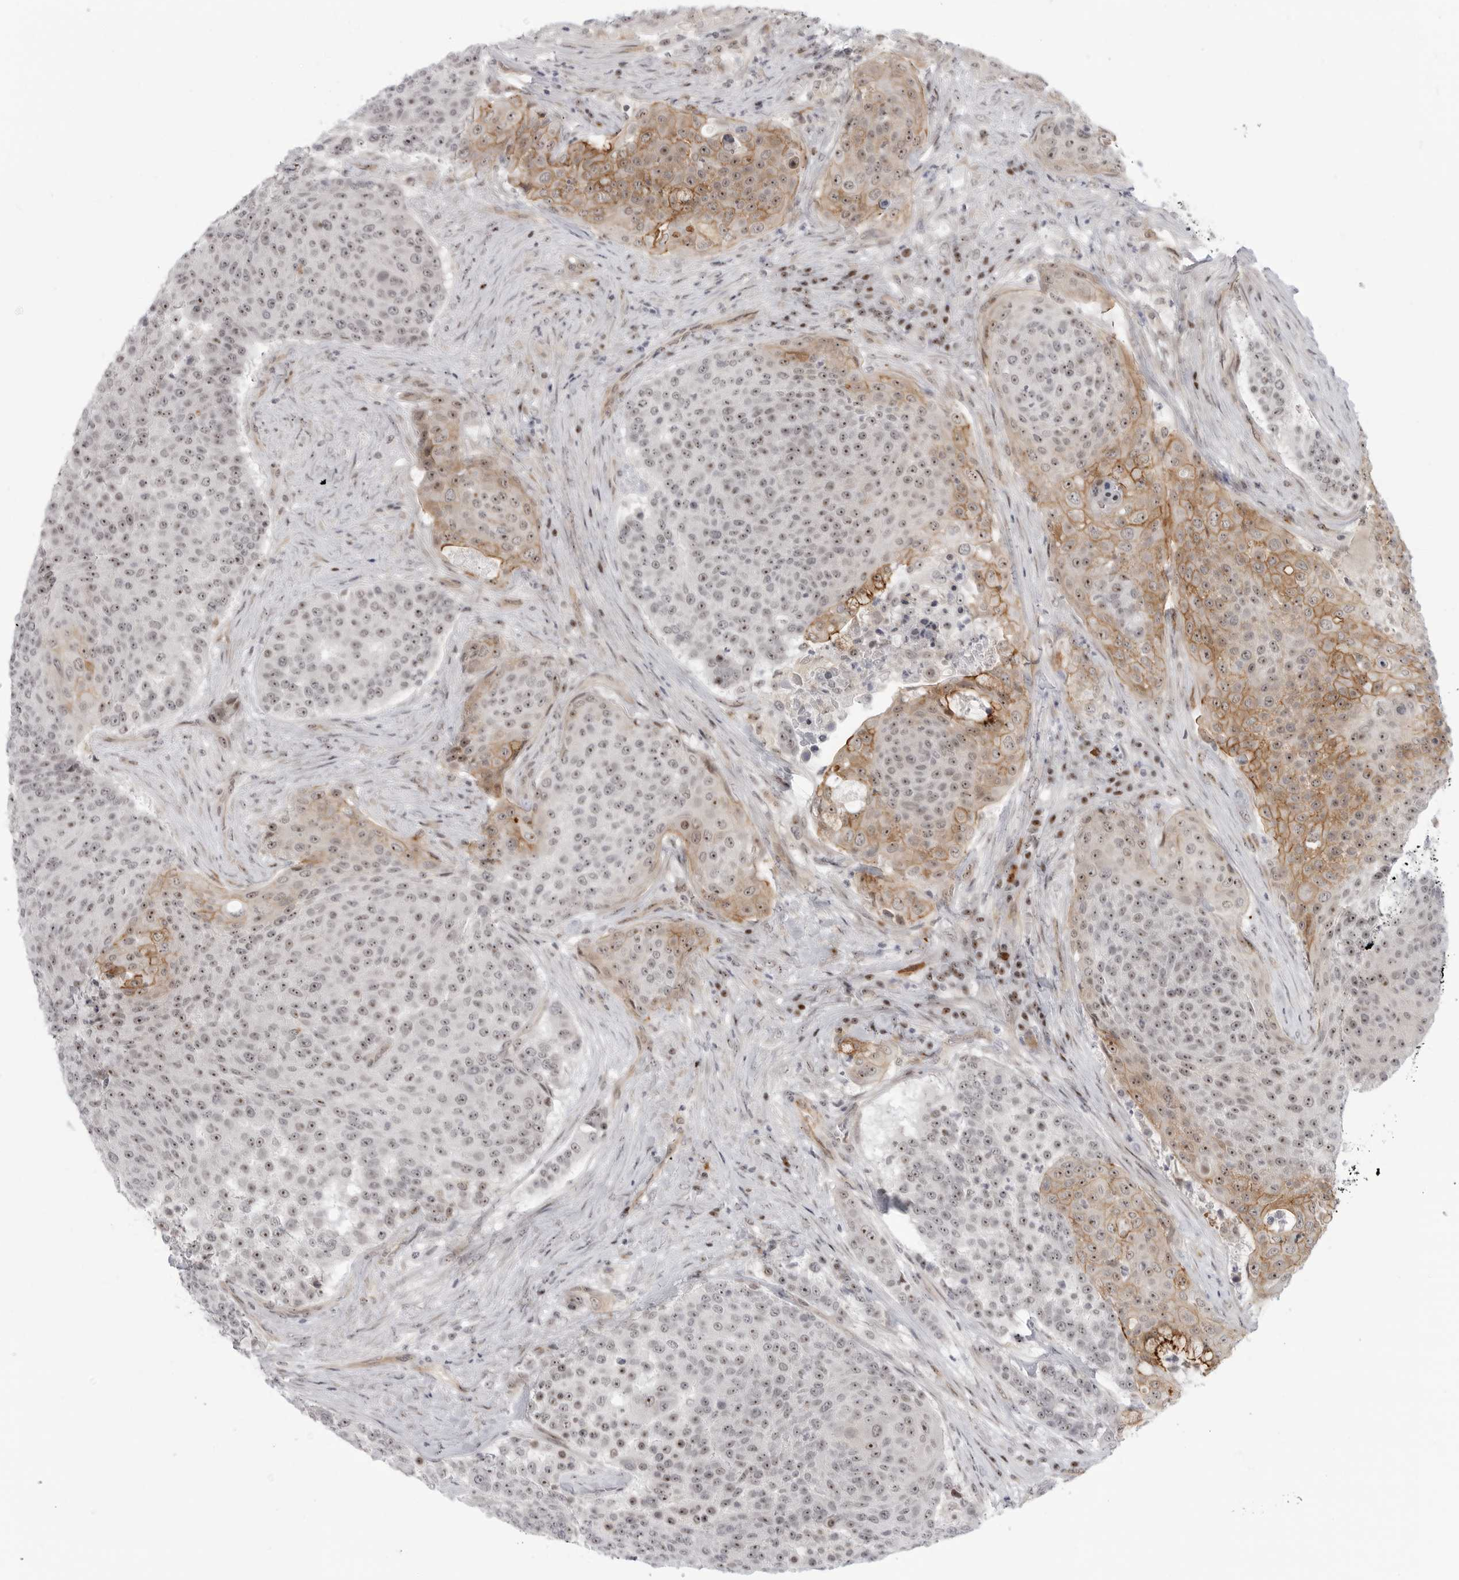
{"staining": {"intensity": "moderate", "quantity": ">75%", "location": "cytoplasmic/membranous,nuclear"}, "tissue": "urothelial cancer", "cell_type": "Tumor cells", "image_type": "cancer", "snomed": [{"axis": "morphology", "description": "Urothelial carcinoma, High grade"}, {"axis": "topography", "description": "Urinary bladder"}], "caption": "The histopathology image shows a brown stain indicating the presence of a protein in the cytoplasmic/membranous and nuclear of tumor cells in high-grade urothelial carcinoma.", "gene": "CEP295NL", "patient": {"sex": "female", "age": 63}}